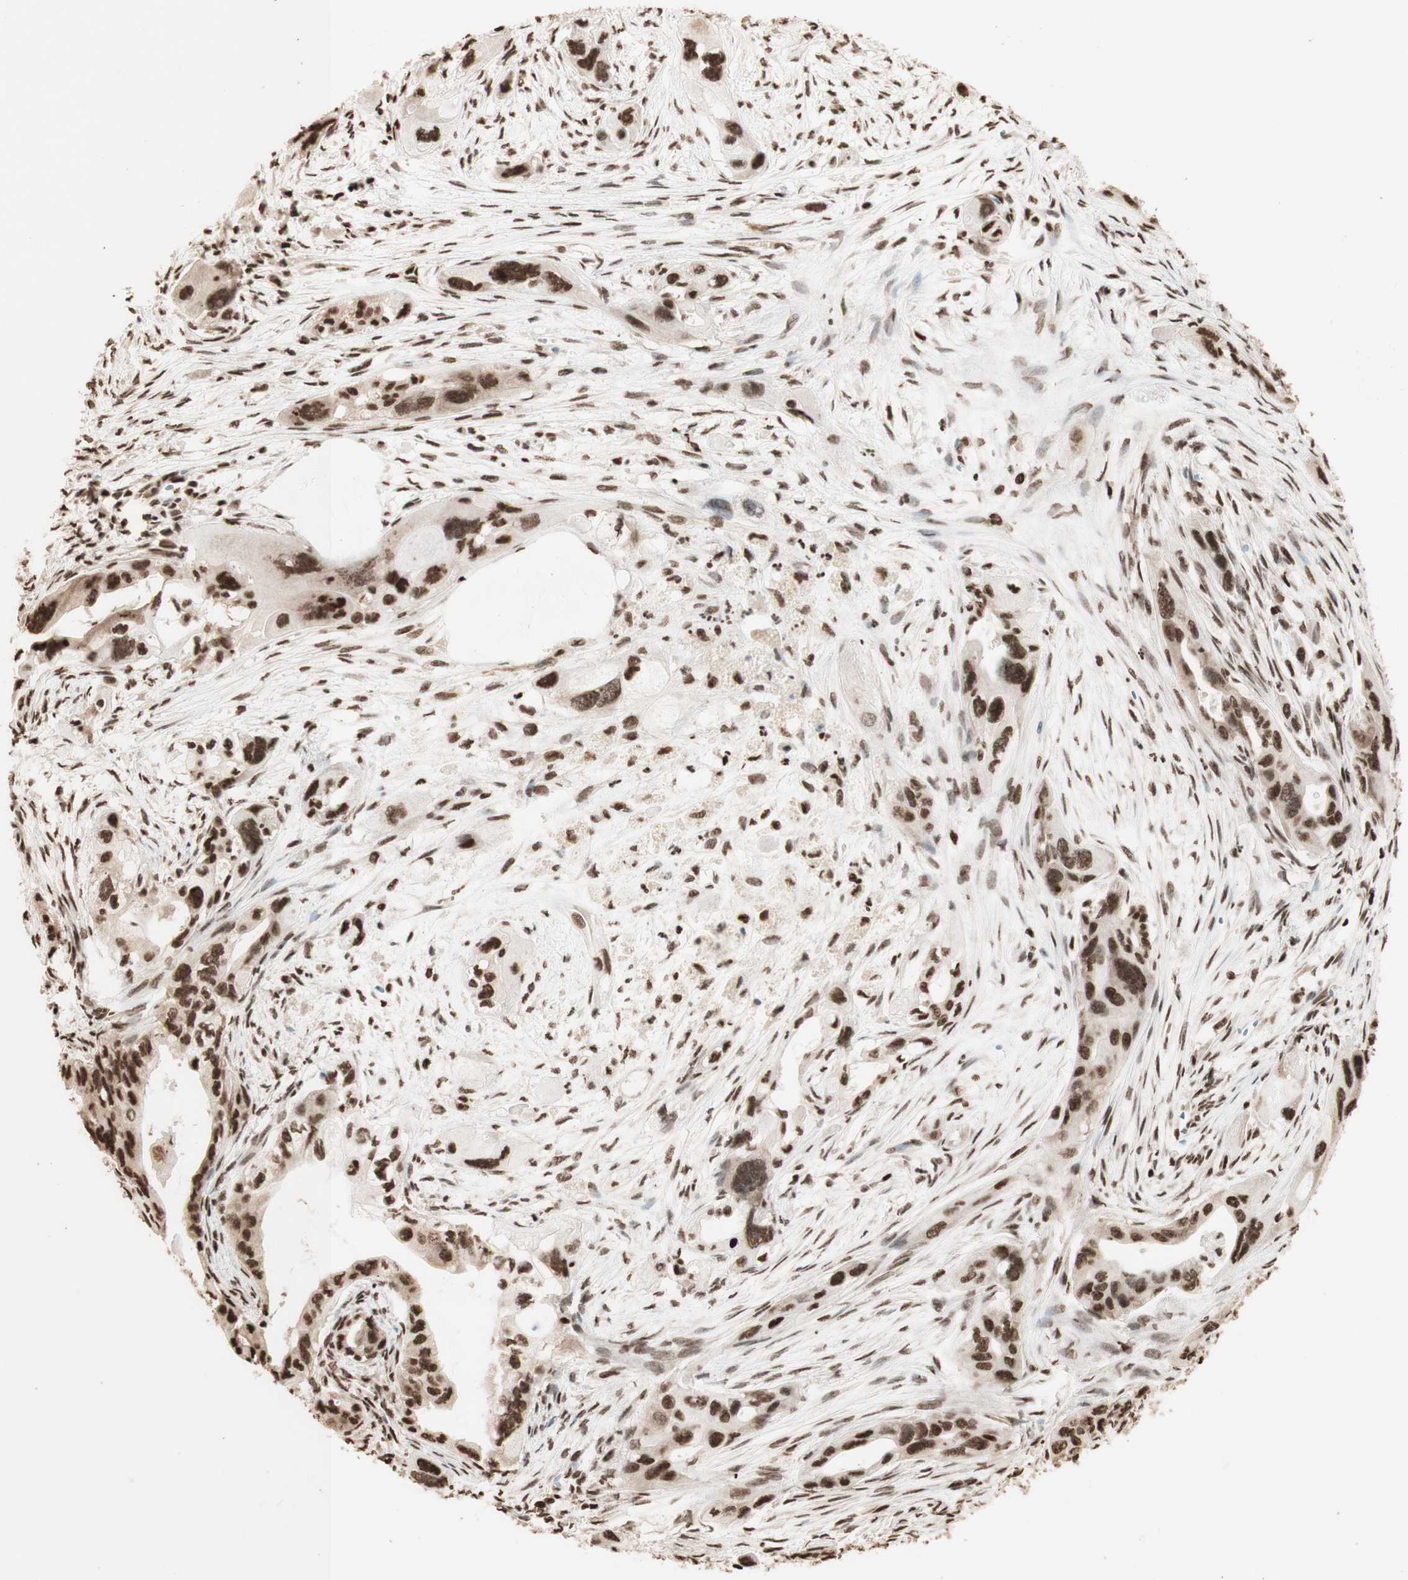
{"staining": {"intensity": "strong", "quantity": ">75%", "location": "nuclear"}, "tissue": "pancreatic cancer", "cell_type": "Tumor cells", "image_type": "cancer", "snomed": [{"axis": "morphology", "description": "Adenocarcinoma, NOS"}, {"axis": "topography", "description": "Pancreas"}], "caption": "DAB immunohistochemical staining of pancreatic adenocarcinoma reveals strong nuclear protein staining in about >75% of tumor cells. (IHC, brightfield microscopy, high magnification).", "gene": "HNRNPA2B1", "patient": {"sex": "male", "age": 73}}